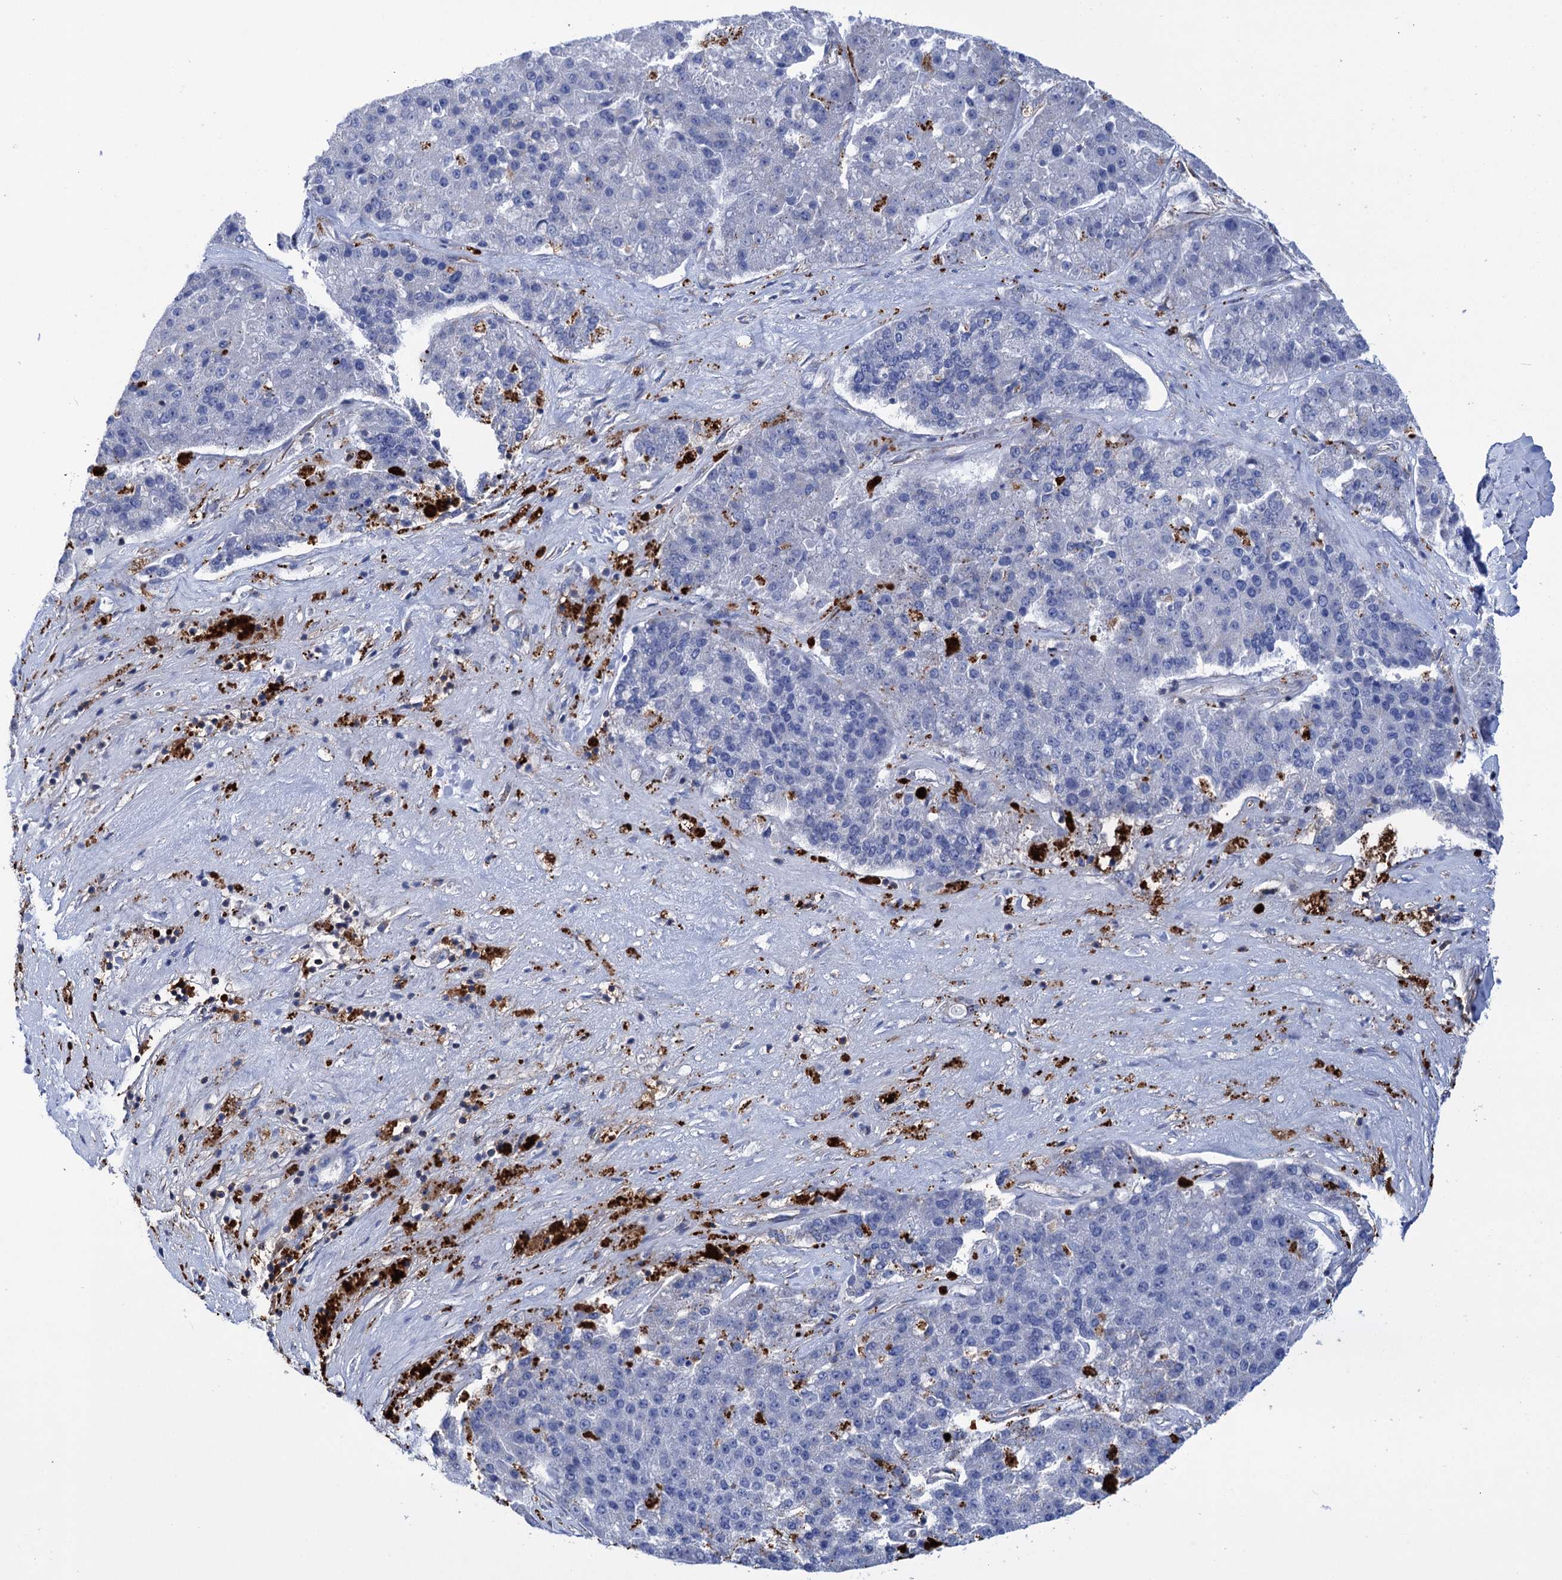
{"staining": {"intensity": "negative", "quantity": "none", "location": "none"}, "tissue": "pancreatic cancer", "cell_type": "Tumor cells", "image_type": "cancer", "snomed": [{"axis": "morphology", "description": "Adenocarcinoma, NOS"}, {"axis": "topography", "description": "Pancreas"}], "caption": "High power microscopy photomicrograph of an immunohistochemistry (IHC) image of adenocarcinoma (pancreatic), revealing no significant staining in tumor cells.", "gene": "SCPEP1", "patient": {"sex": "male", "age": 50}}